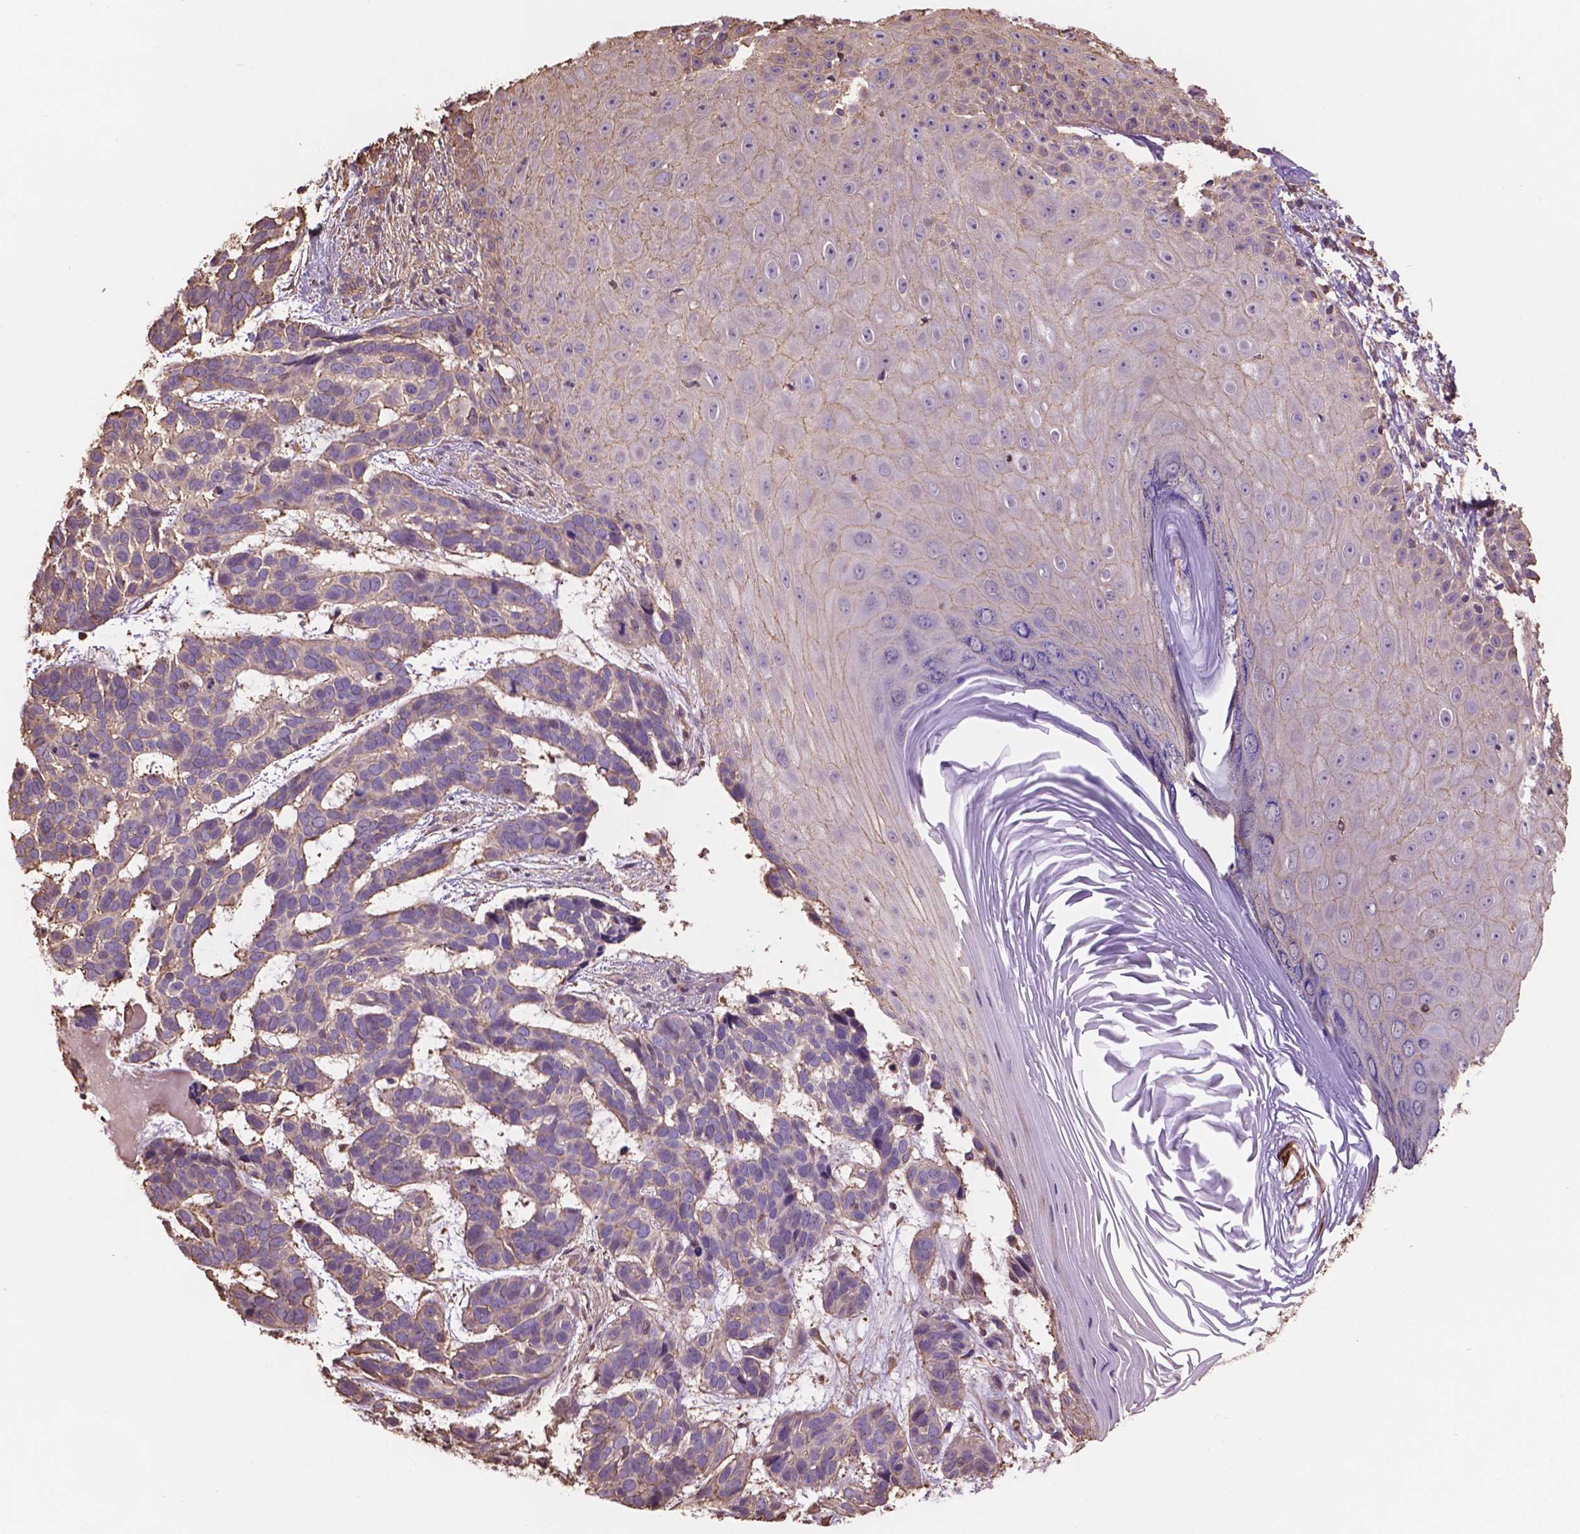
{"staining": {"intensity": "negative", "quantity": "none", "location": "none"}, "tissue": "skin cancer", "cell_type": "Tumor cells", "image_type": "cancer", "snomed": [{"axis": "morphology", "description": "Basal cell carcinoma"}, {"axis": "topography", "description": "Skin"}], "caption": "High power microscopy photomicrograph of an immunohistochemistry (IHC) micrograph of skin cancer (basal cell carcinoma), revealing no significant expression in tumor cells.", "gene": "NIPA2", "patient": {"sex": "male", "age": 78}}